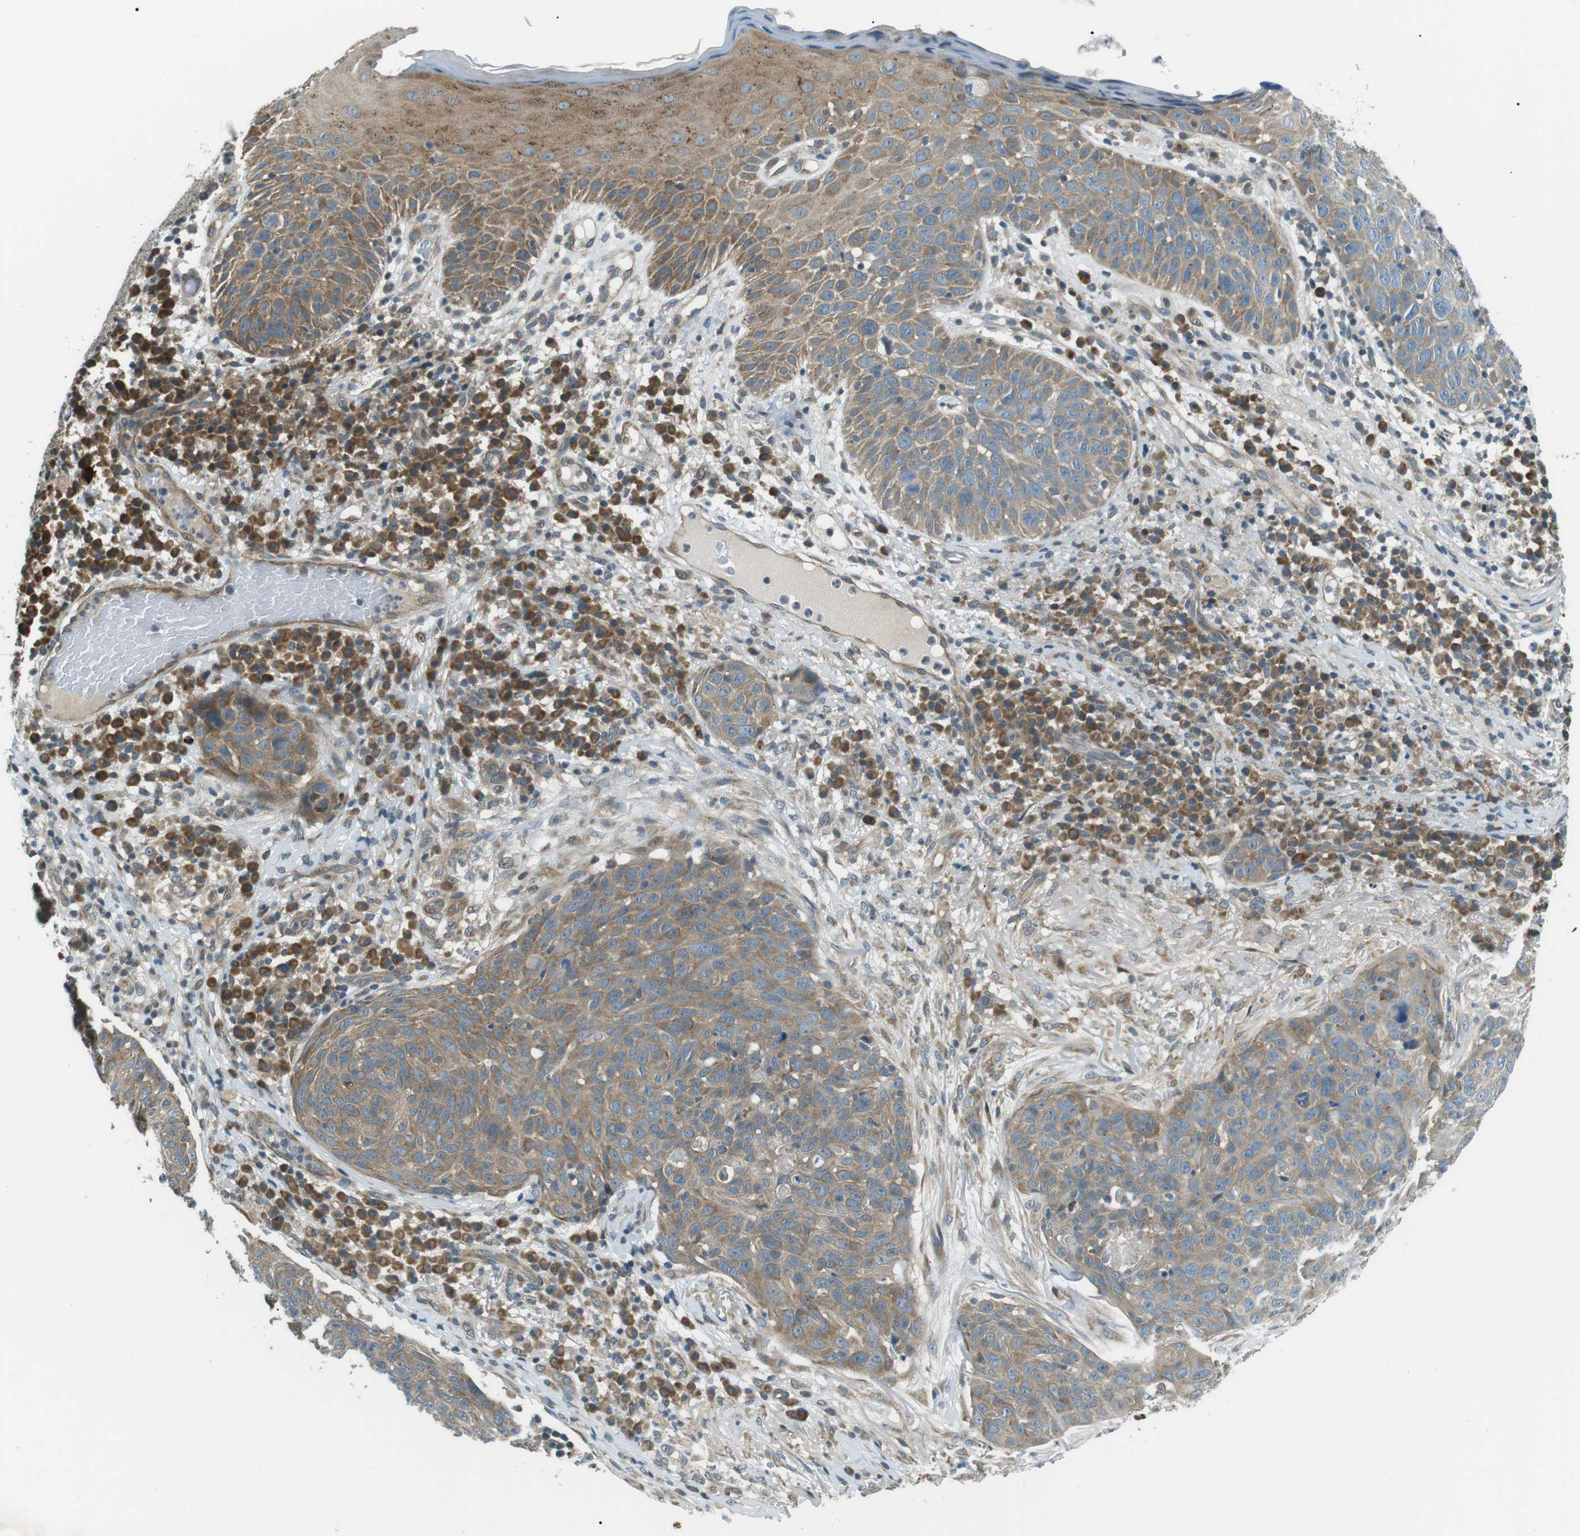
{"staining": {"intensity": "moderate", "quantity": ">75%", "location": "cytoplasmic/membranous"}, "tissue": "skin cancer", "cell_type": "Tumor cells", "image_type": "cancer", "snomed": [{"axis": "morphology", "description": "Squamous cell carcinoma in situ, NOS"}, {"axis": "morphology", "description": "Squamous cell carcinoma, NOS"}, {"axis": "topography", "description": "Skin"}], "caption": "Immunohistochemical staining of human skin cancer (squamous cell carcinoma) demonstrates moderate cytoplasmic/membranous protein staining in approximately >75% of tumor cells. (IHC, brightfield microscopy, high magnification).", "gene": "TMEM74", "patient": {"sex": "male", "age": 93}}